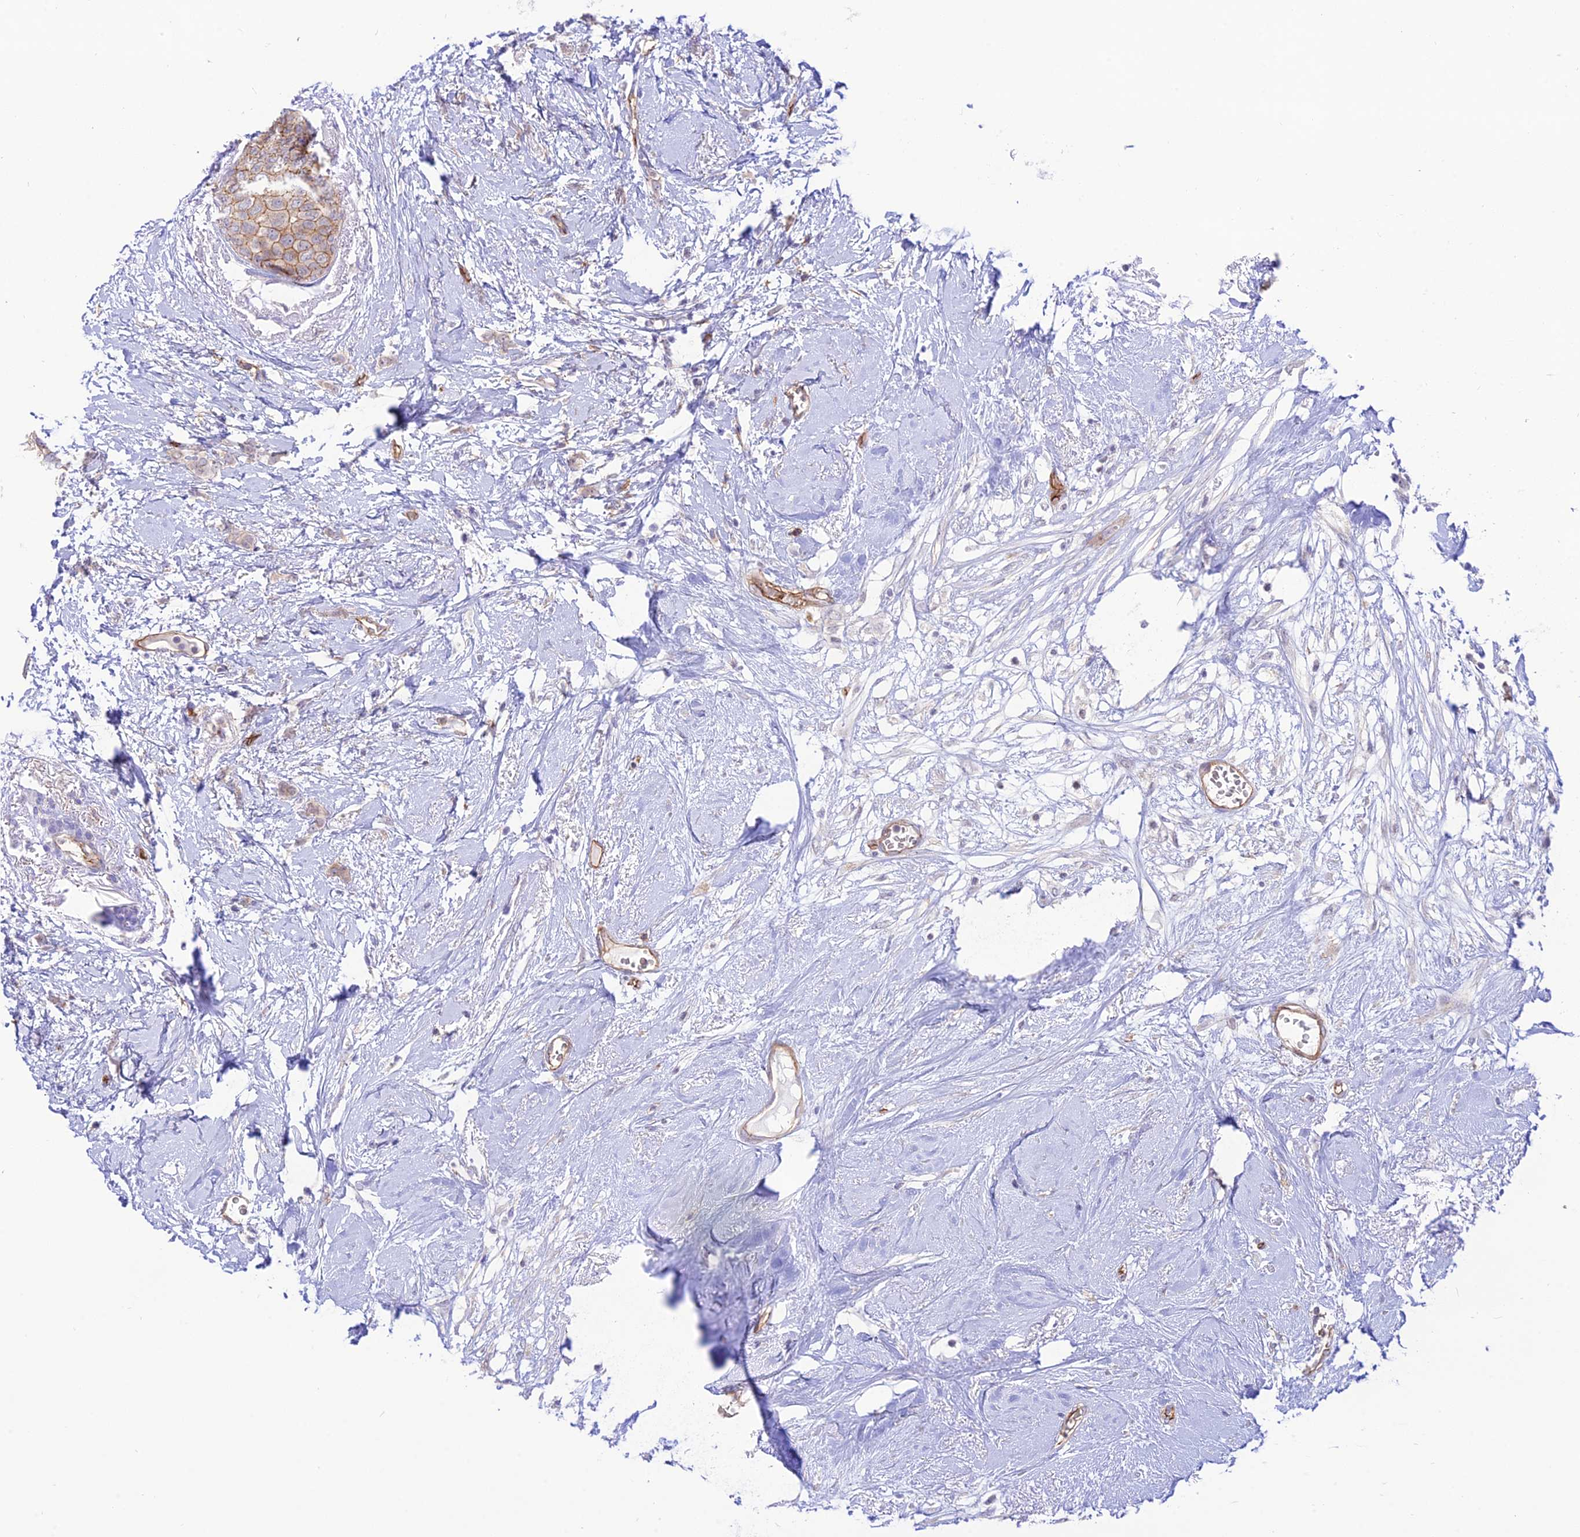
{"staining": {"intensity": "moderate", "quantity": "<25%", "location": "cytoplasmic/membranous"}, "tissue": "breast cancer", "cell_type": "Tumor cells", "image_type": "cancer", "snomed": [{"axis": "morphology", "description": "Duct carcinoma"}, {"axis": "topography", "description": "Breast"}], "caption": "About <25% of tumor cells in breast intraductal carcinoma display moderate cytoplasmic/membranous protein staining as visualized by brown immunohistochemical staining.", "gene": "YPEL5", "patient": {"sex": "female", "age": 72}}